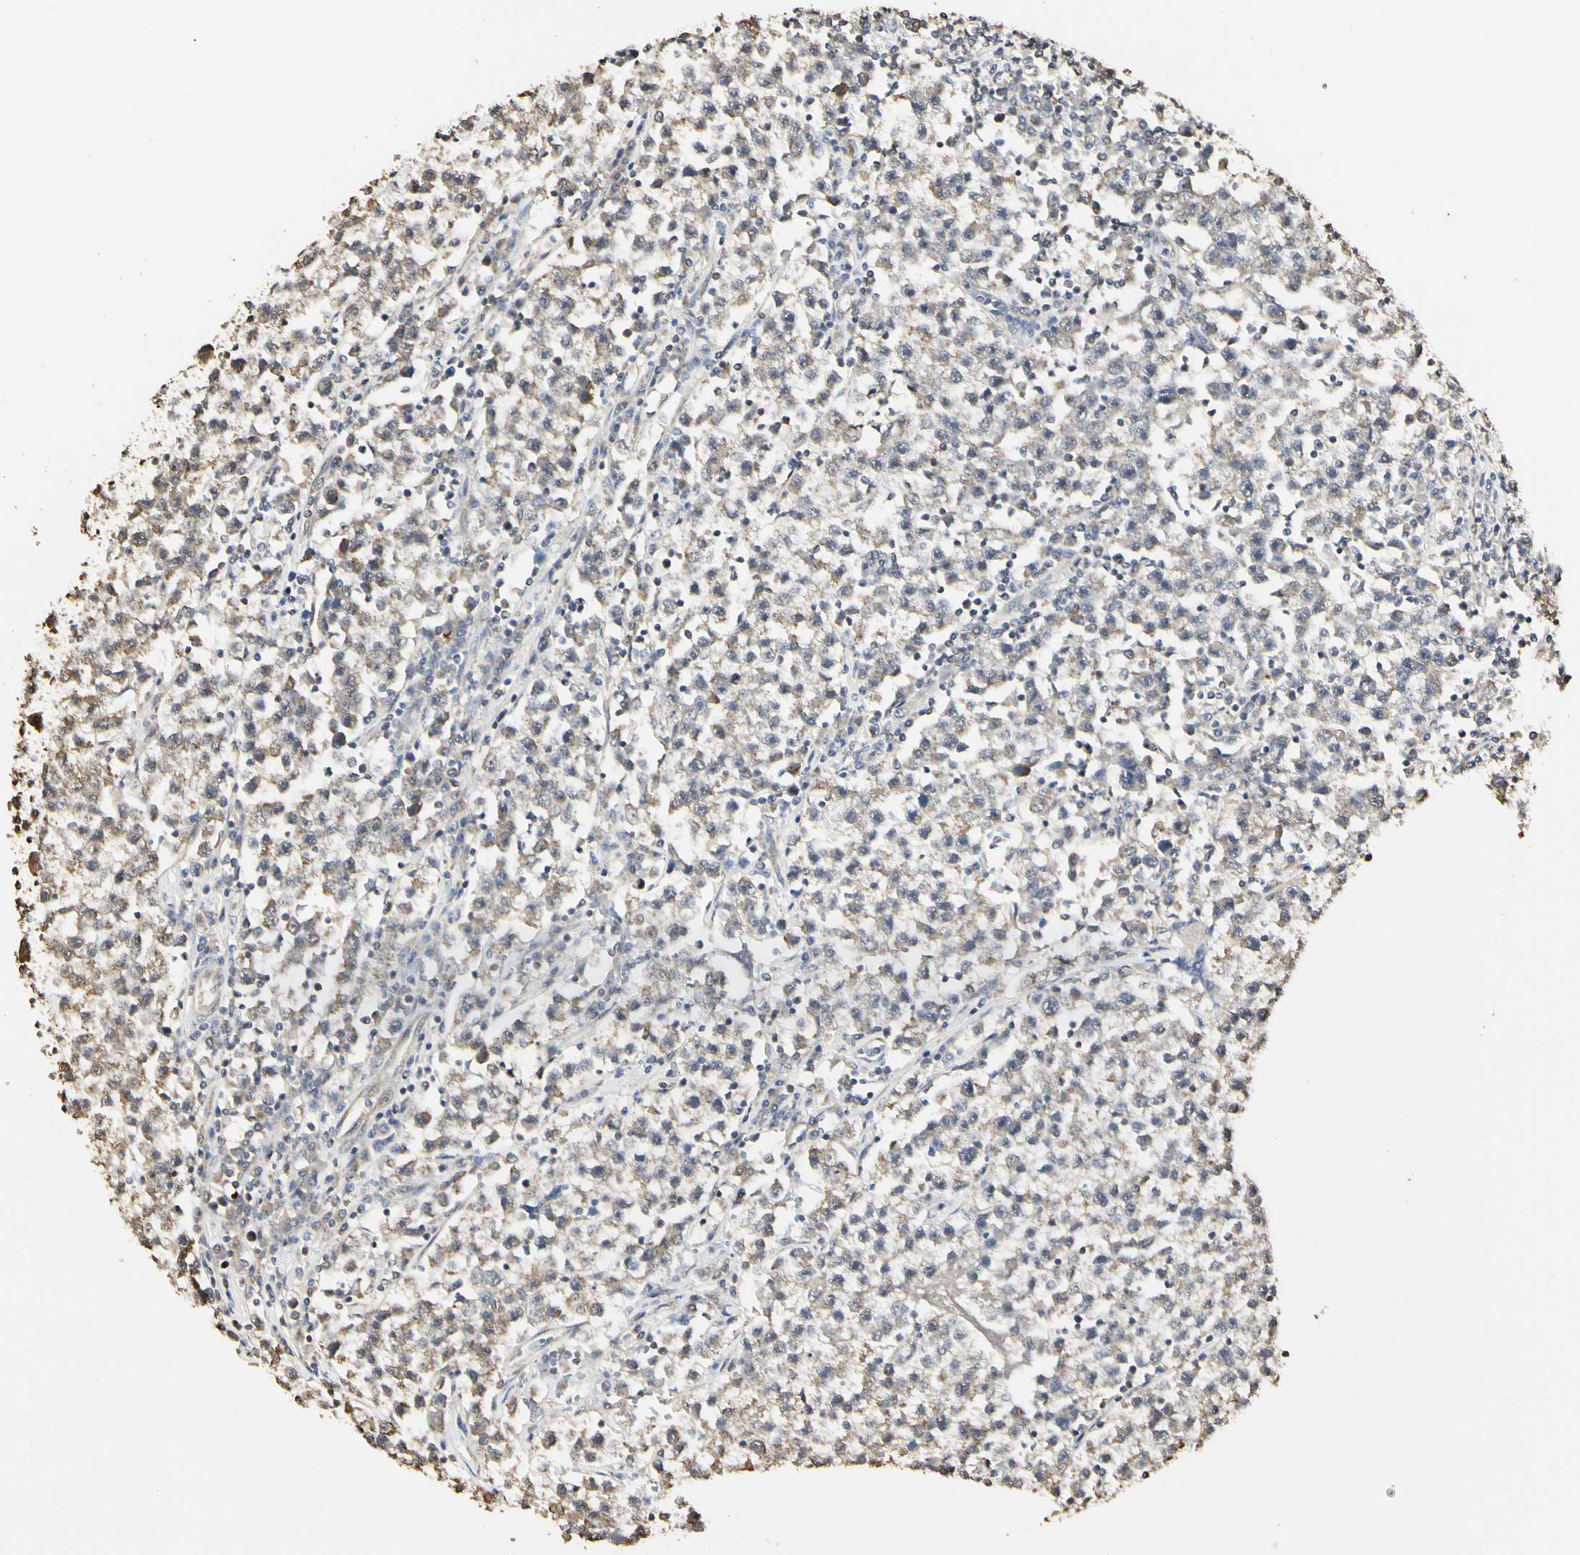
{"staining": {"intensity": "weak", "quantity": ">75%", "location": "cytoplasmic/membranous"}, "tissue": "testis cancer", "cell_type": "Tumor cells", "image_type": "cancer", "snomed": [{"axis": "morphology", "description": "Seminoma, NOS"}, {"axis": "topography", "description": "Testis"}], "caption": "IHC of seminoma (testis) exhibits low levels of weak cytoplasmic/membranous expression in about >75% of tumor cells.", "gene": "TAOK1", "patient": {"sex": "male", "age": 22}}